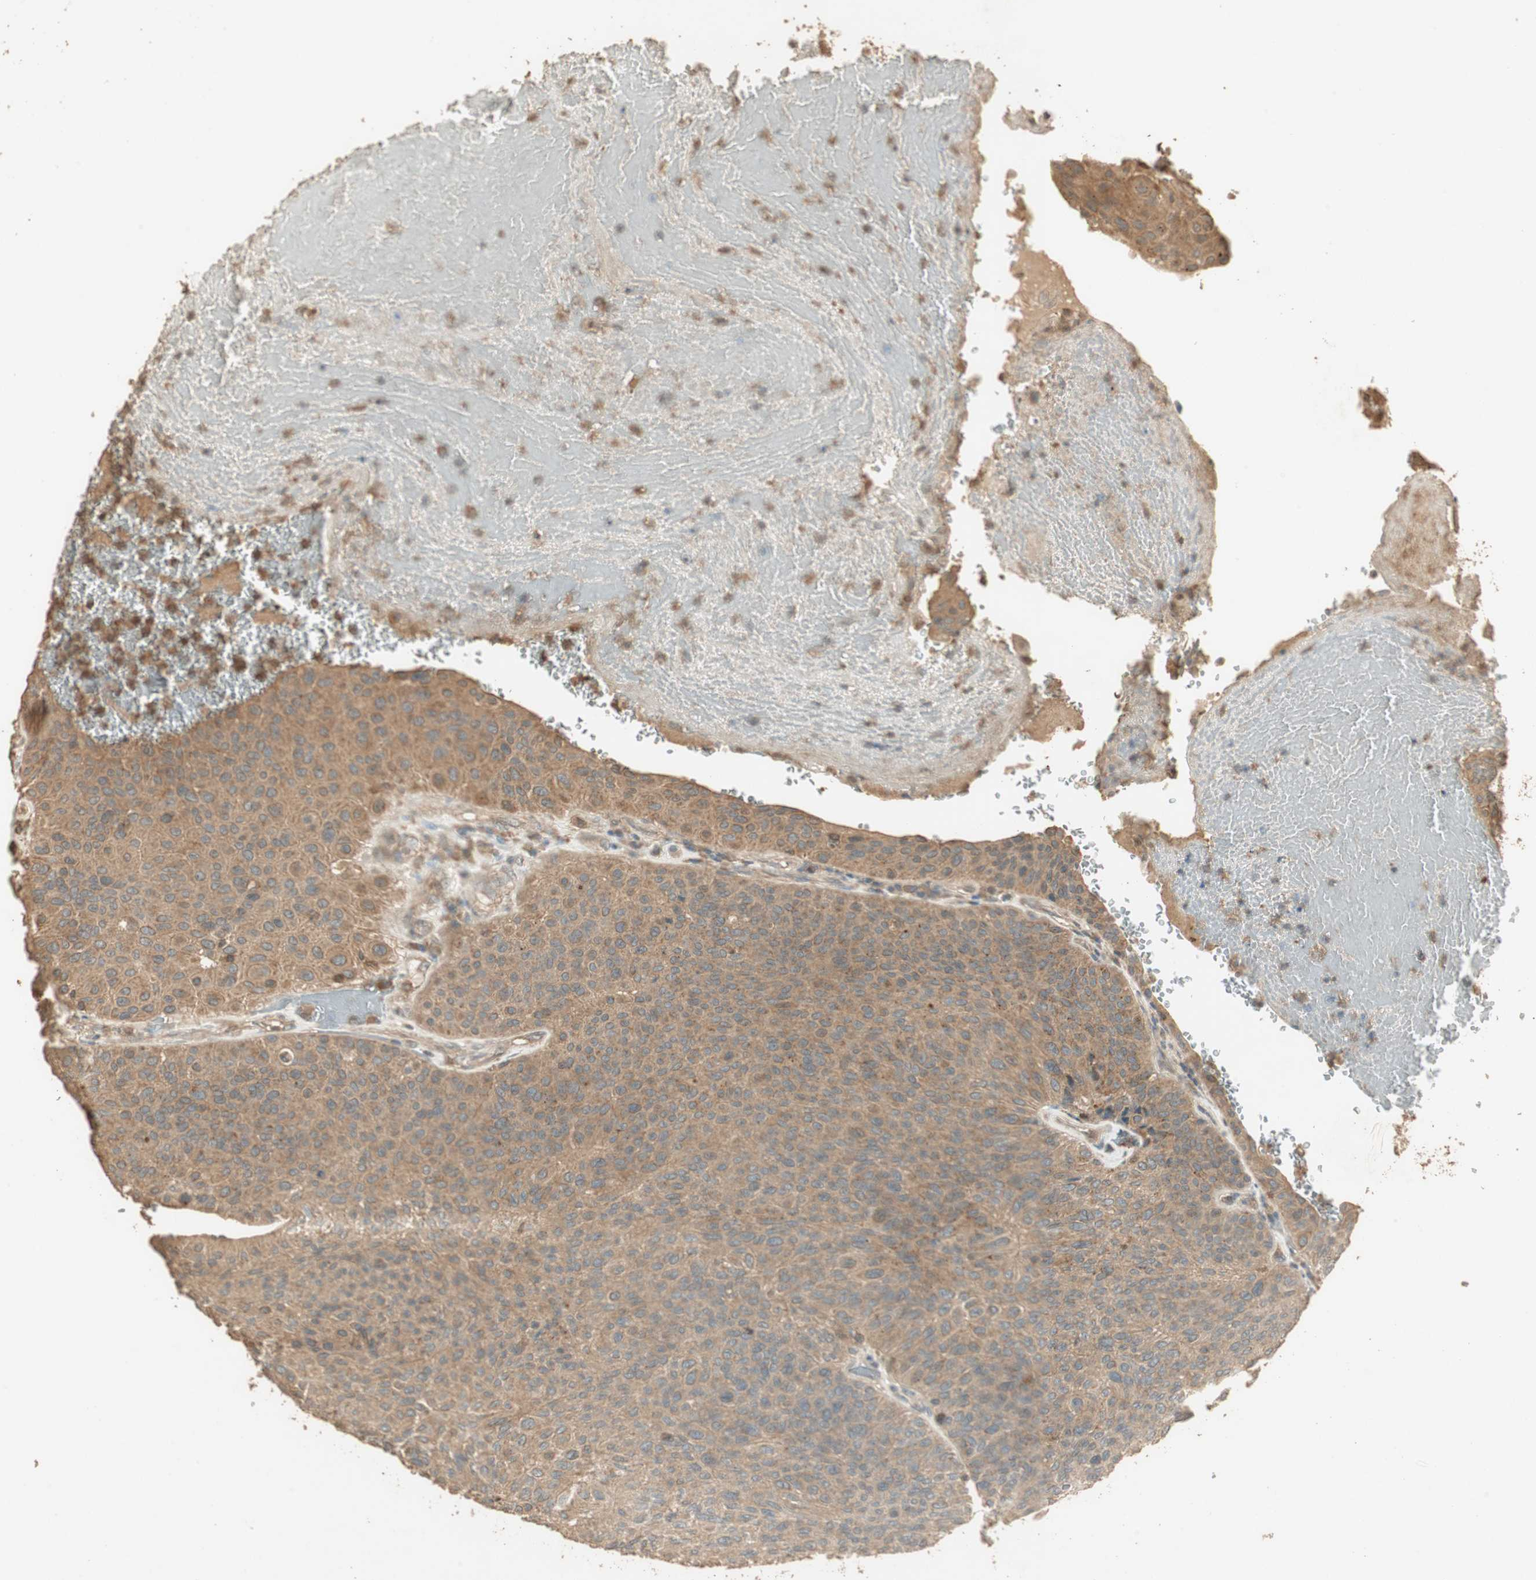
{"staining": {"intensity": "moderate", "quantity": ">75%", "location": "cytoplasmic/membranous"}, "tissue": "urothelial cancer", "cell_type": "Tumor cells", "image_type": "cancer", "snomed": [{"axis": "morphology", "description": "Urothelial carcinoma, High grade"}, {"axis": "topography", "description": "Urinary bladder"}], "caption": "The immunohistochemical stain highlights moderate cytoplasmic/membranous expression in tumor cells of high-grade urothelial carcinoma tissue.", "gene": "USP2", "patient": {"sex": "male", "age": 66}}